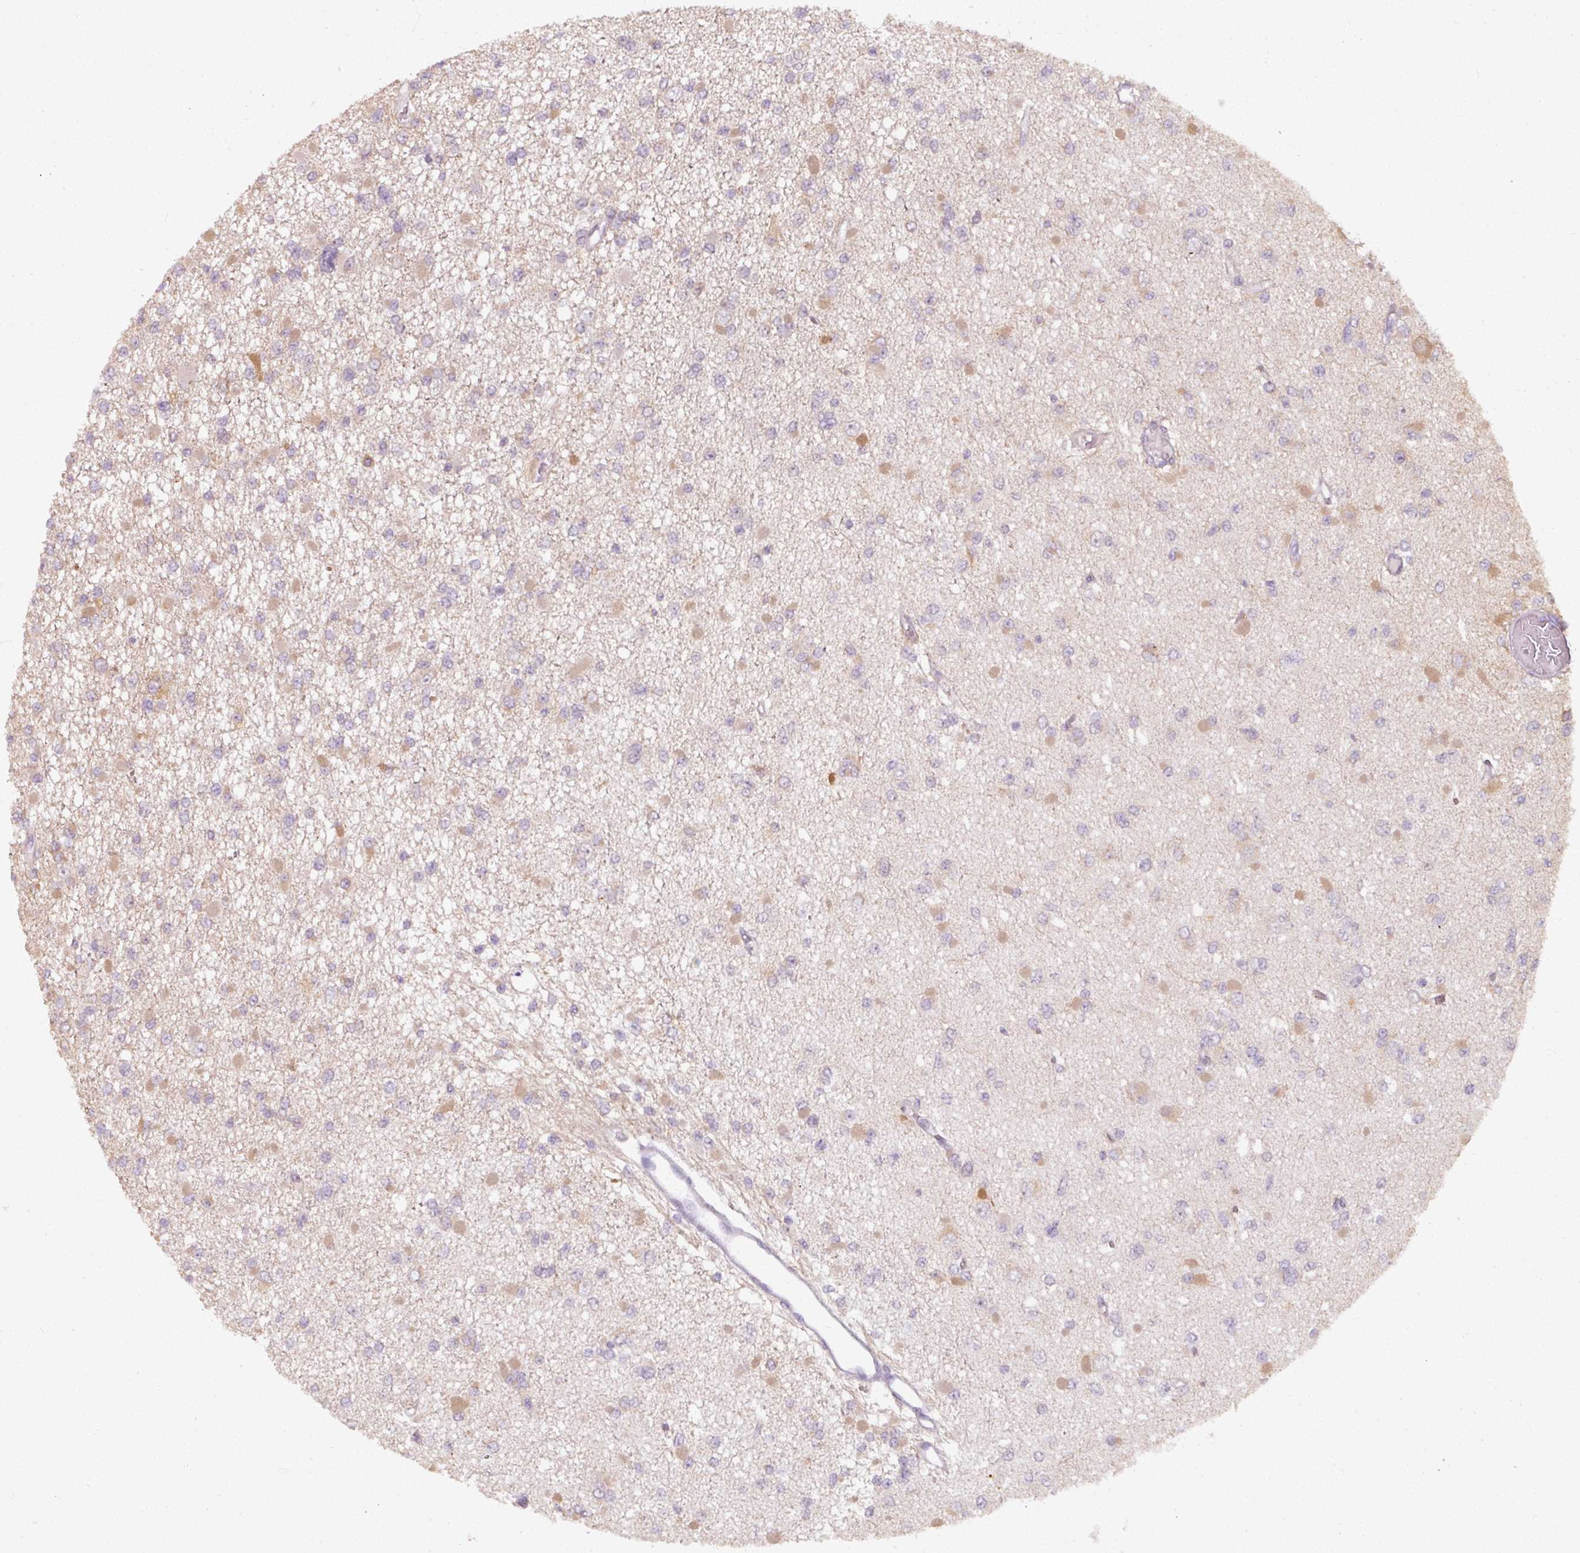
{"staining": {"intensity": "weak", "quantity": "25%-75%", "location": "cytoplasmic/membranous"}, "tissue": "glioma", "cell_type": "Tumor cells", "image_type": "cancer", "snomed": [{"axis": "morphology", "description": "Glioma, malignant, Low grade"}, {"axis": "topography", "description": "Brain"}], "caption": "Immunohistochemistry photomicrograph of human glioma stained for a protein (brown), which demonstrates low levels of weak cytoplasmic/membranous expression in approximately 25%-75% of tumor cells.", "gene": "PNMA6A", "patient": {"sex": "female", "age": 22}}